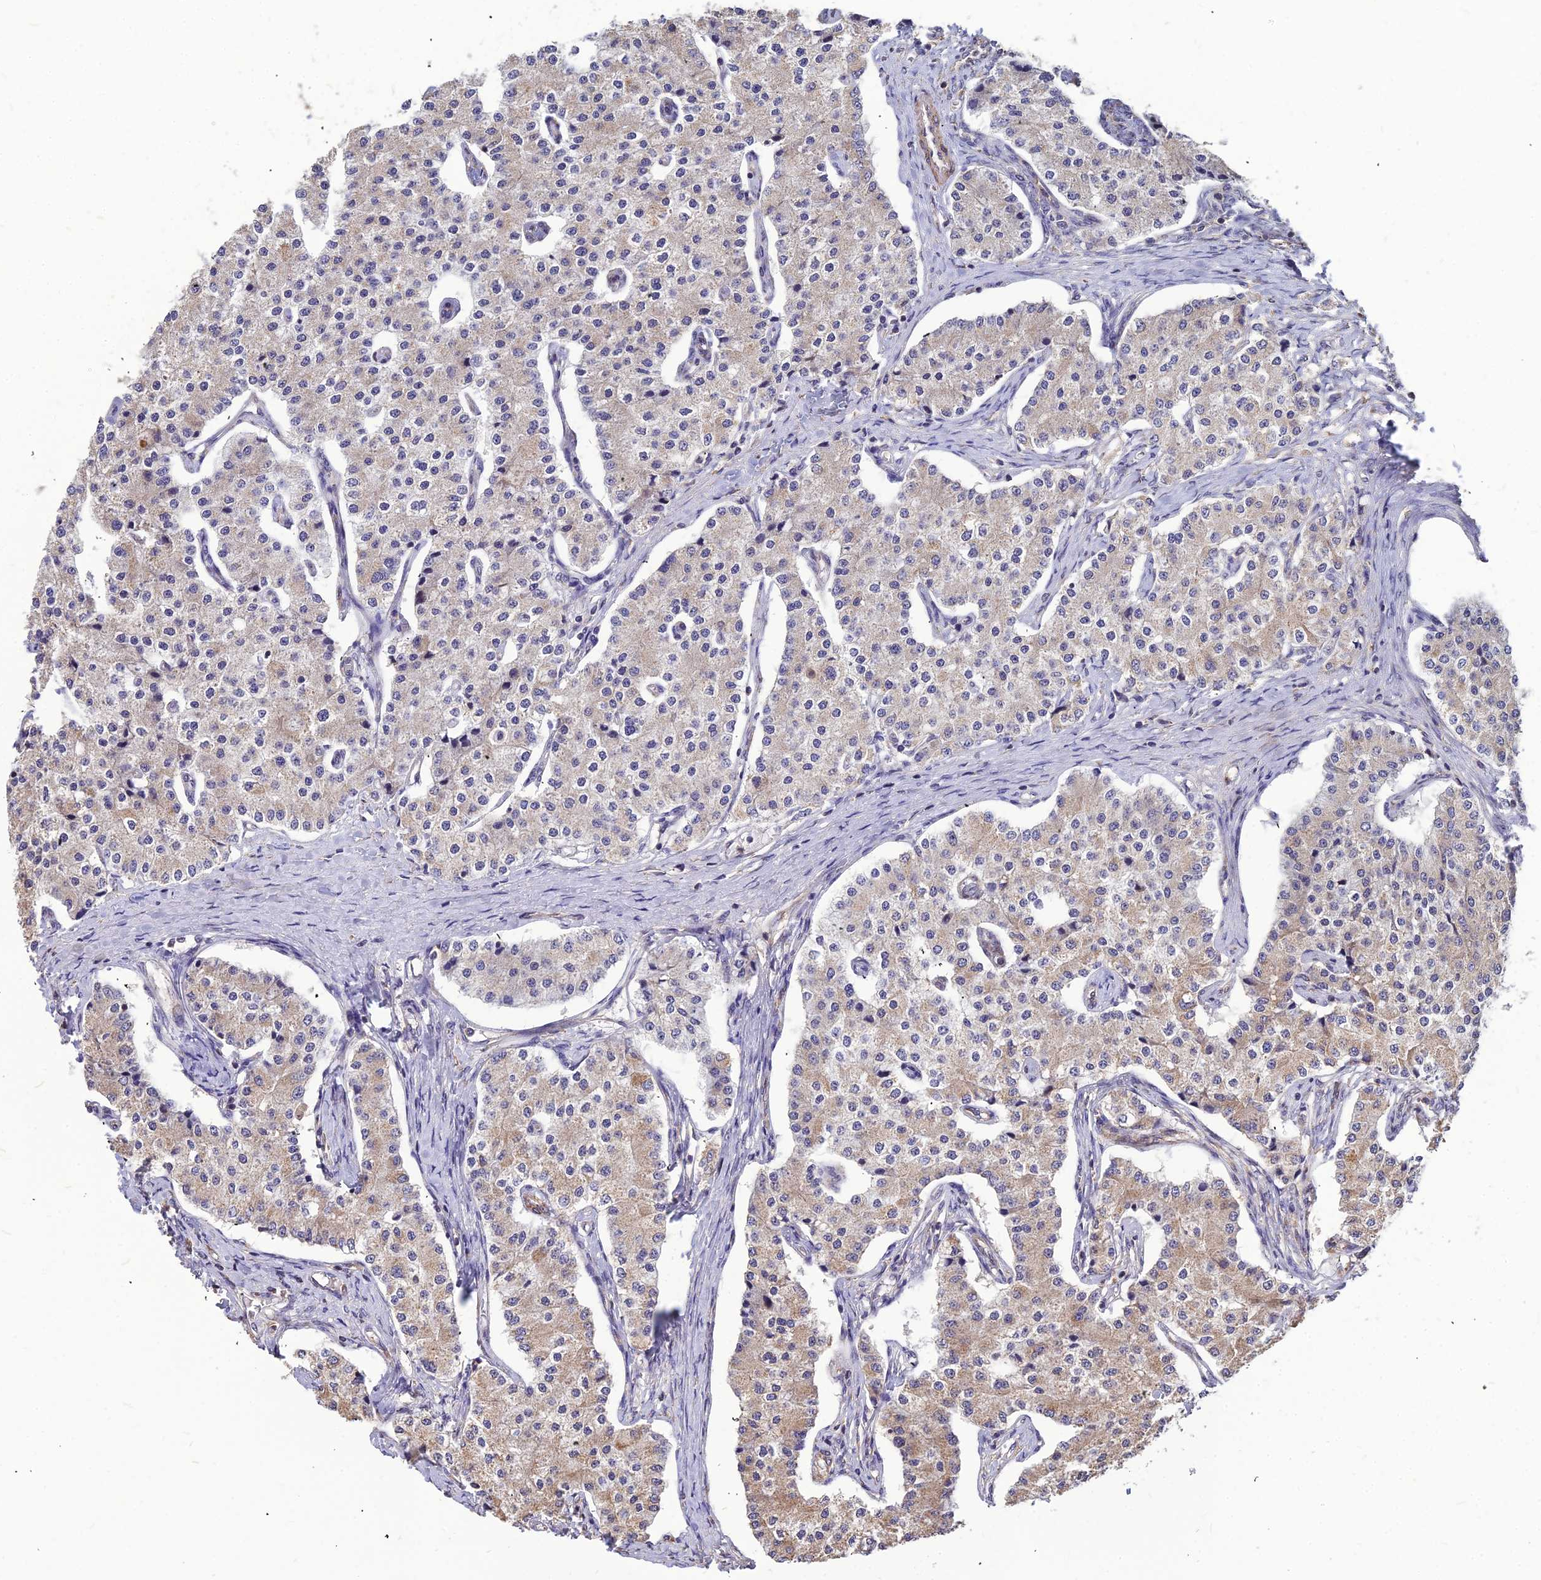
{"staining": {"intensity": "weak", "quantity": "25%-75%", "location": "cytoplasmic/membranous"}, "tissue": "carcinoid", "cell_type": "Tumor cells", "image_type": "cancer", "snomed": [{"axis": "morphology", "description": "Carcinoid, malignant, NOS"}, {"axis": "topography", "description": "Colon"}], "caption": "Weak cytoplasmic/membranous expression is present in about 25%-75% of tumor cells in carcinoid.", "gene": "LEKR1", "patient": {"sex": "female", "age": 52}}